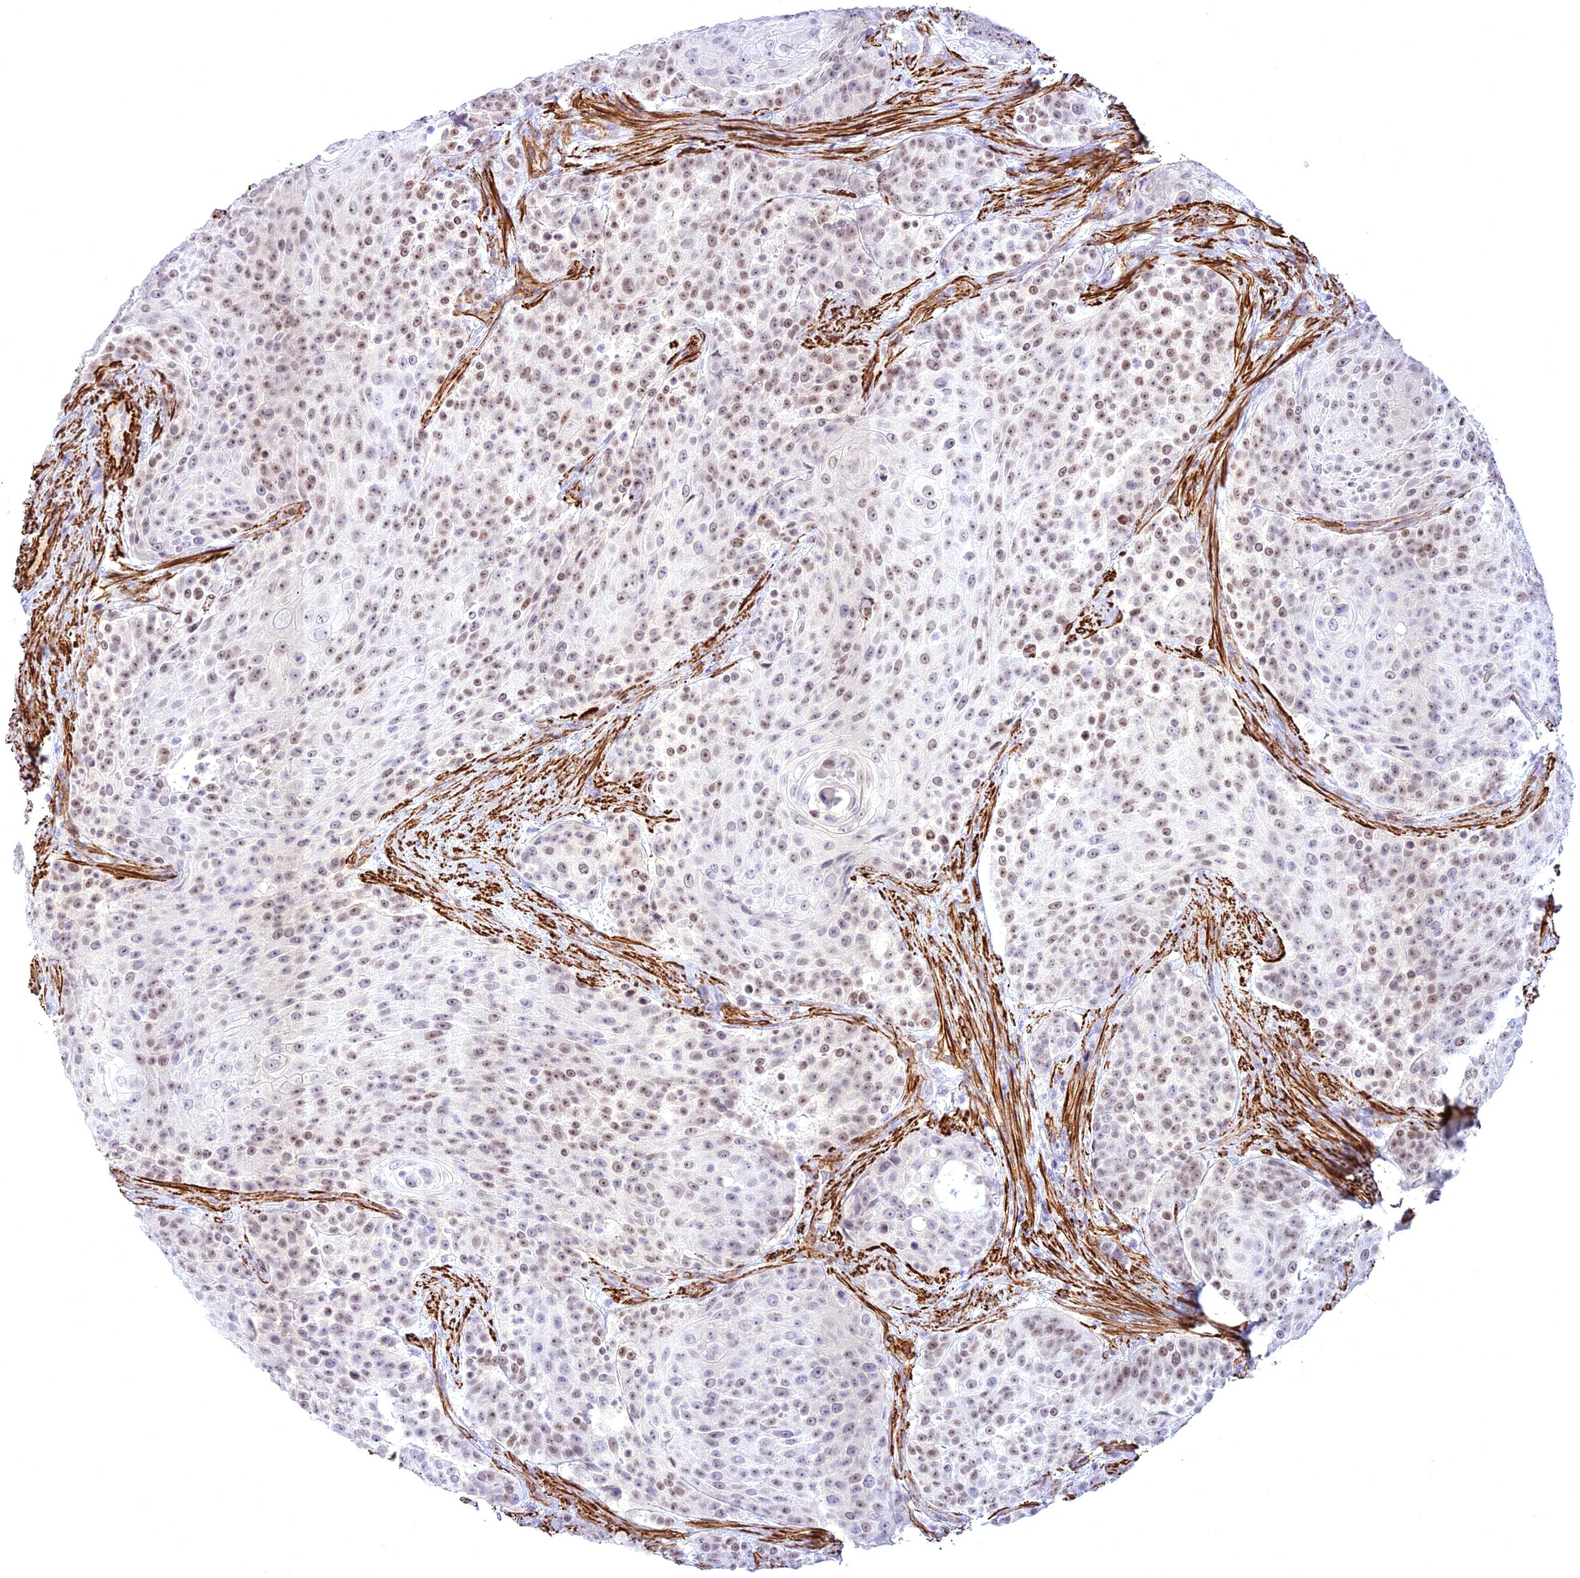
{"staining": {"intensity": "weak", "quantity": "25%-75%", "location": "nuclear"}, "tissue": "urothelial cancer", "cell_type": "Tumor cells", "image_type": "cancer", "snomed": [{"axis": "morphology", "description": "Urothelial carcinoma, High grade"}, {"axis": "topography", "description": "Urinary bladder"}], "caption": "Immunohistochemistry (IHC) photomicrograph of human urothelial carcinoma (high-grade) stained for a protein (brown), which demonstrates low levels of weak nuclear expression in approximately 25%-75% of tumor cells.", "gene": "CENPV", "patient": {"sex": "female", "age": 63}}